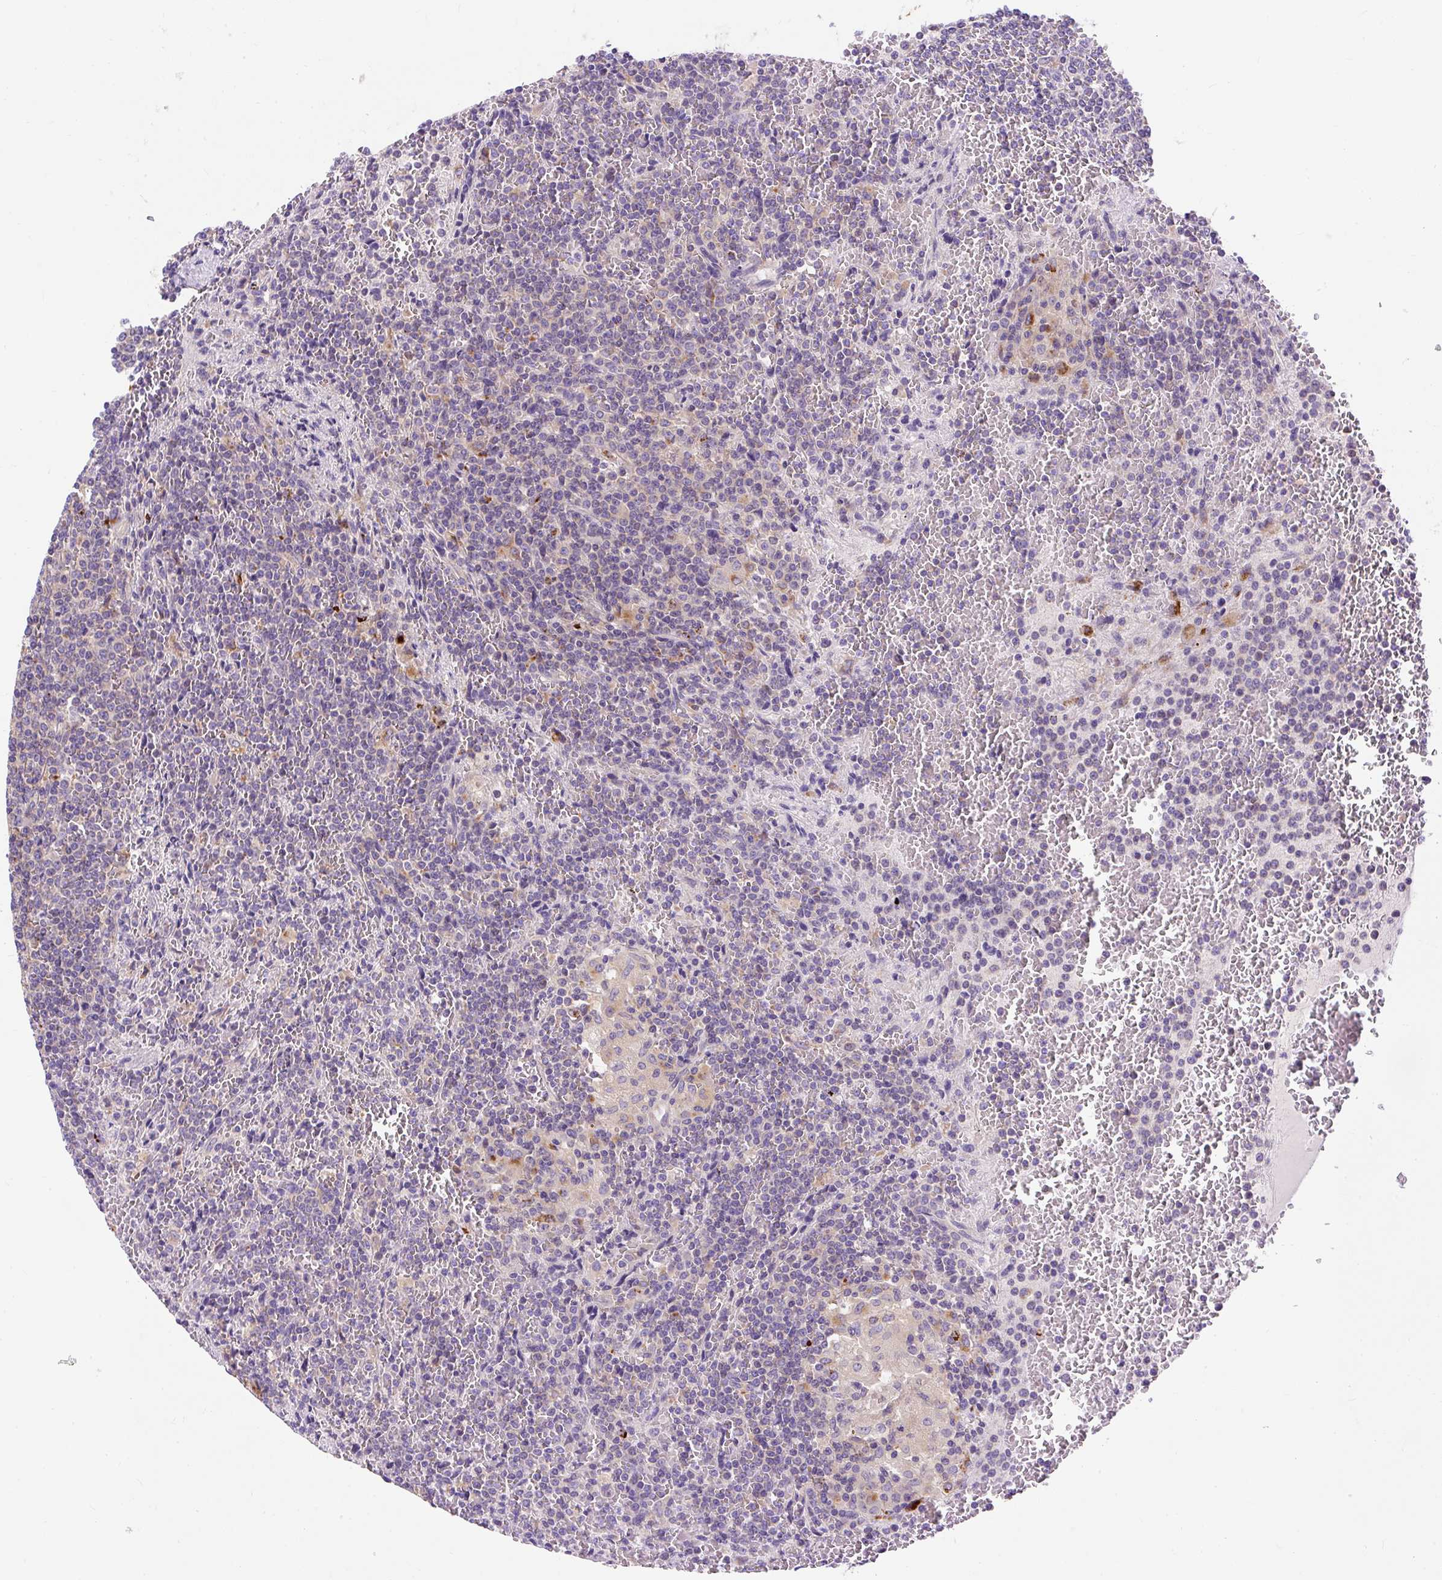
{"staining": {"intensity": "negative", "quantity": "none", "location": "none"}, "tissue": "lymphoma", "cell_type": "Tumor cells", "image_type": "cancer", "snomed": [{"axis": "morphology", "description": "Malignant lymphoma, non-Hodgkin's type, Low grade"}, {"axis": "topography", "description": "Spleen"}], "caption": "The immunohistochemistry micrograph has no significant expression in tumor cells of lymphoma tissue.", "gene": "OR4K15", "patient": {"sex": "female", "age": 19}}